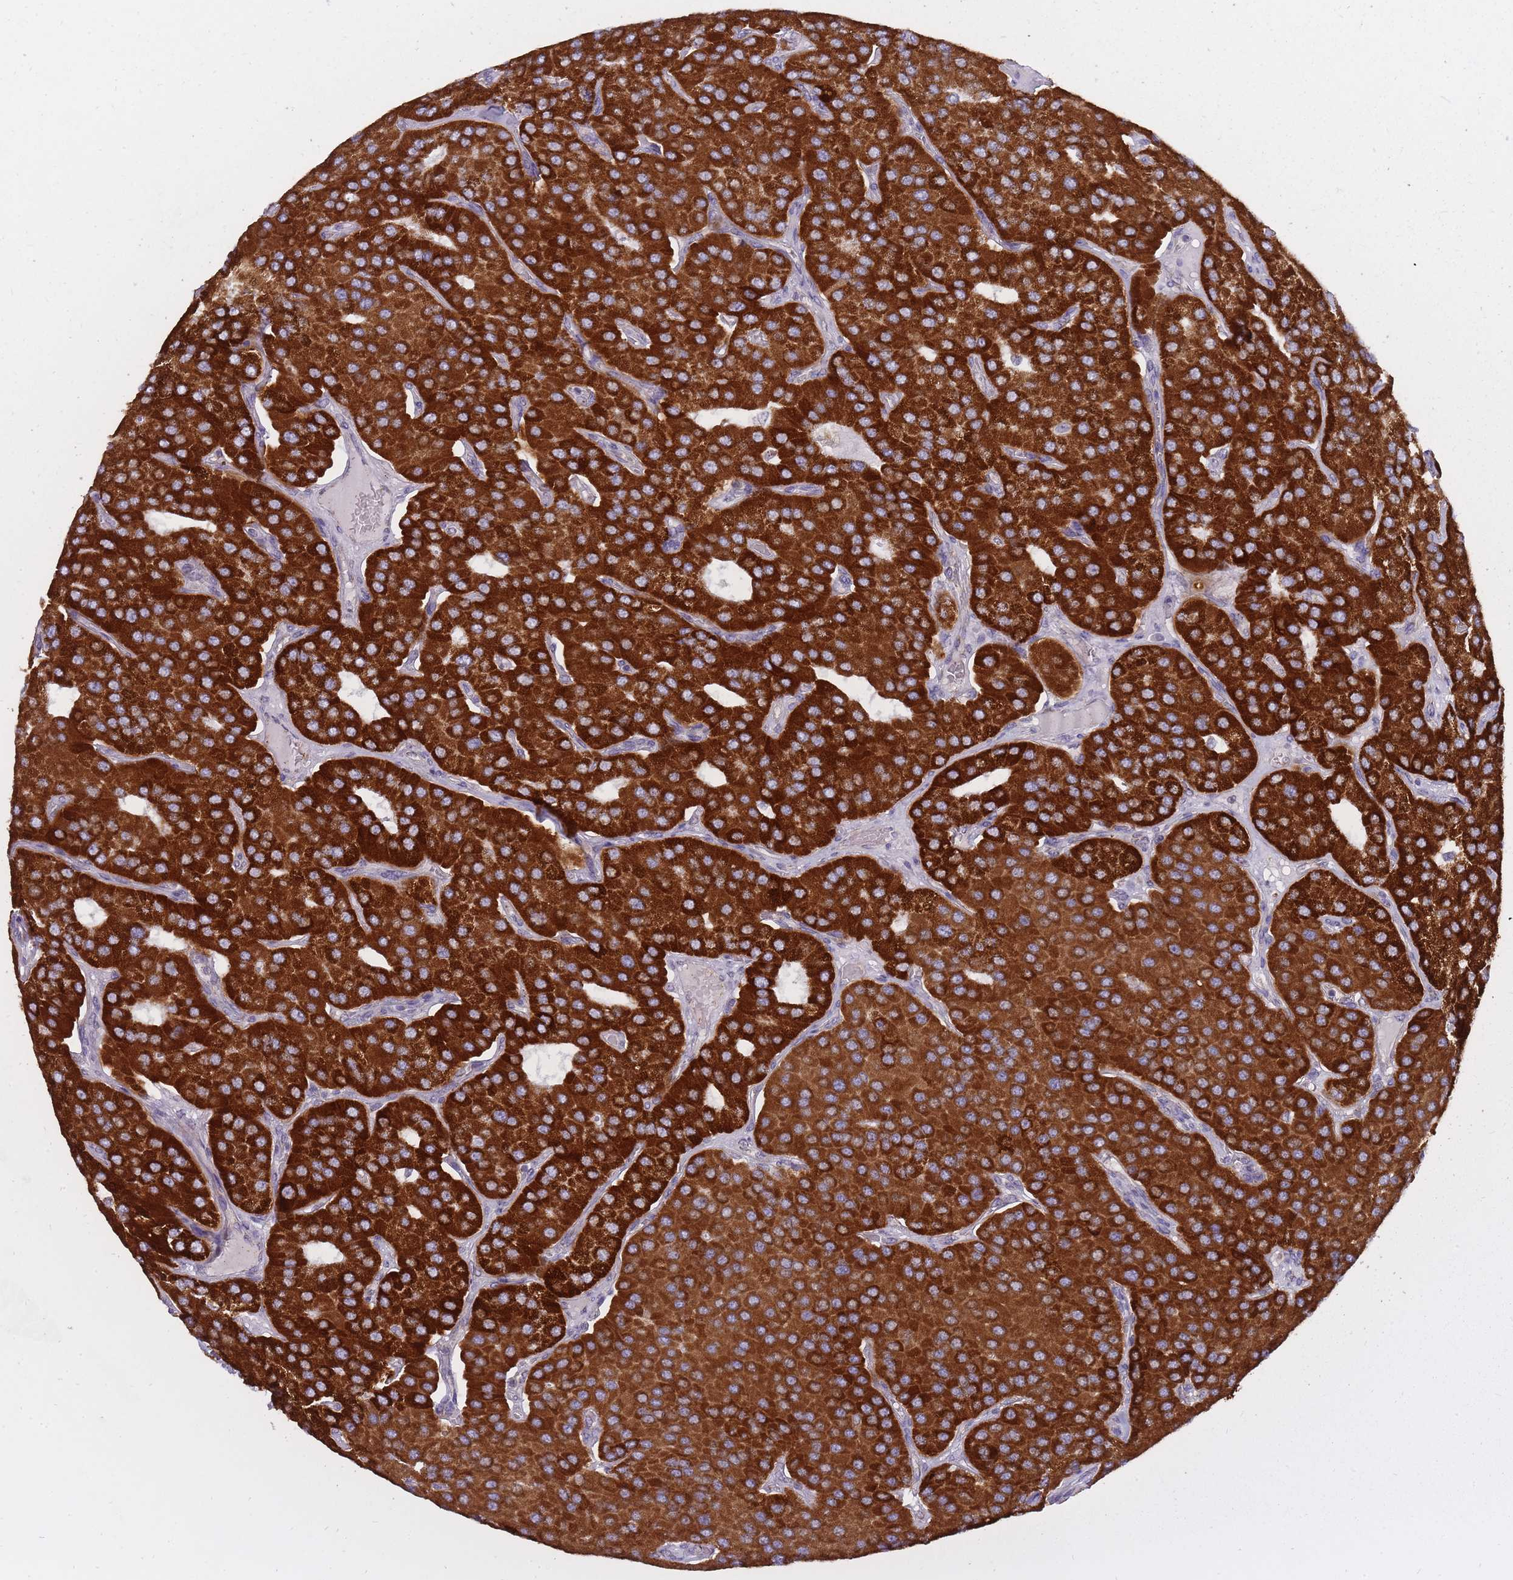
{"staining": {"intensity": "strong", "quantity": ">75%", "location": "cytoplasmic/membranous"}, "tissue": "parathyroid gland", "cell_type": "Glandular cells", "image_type": "normal", "snomed": [{"axis": "morphology", "description": "Normal tissue, NOS"}, {"axis": "morphology", "description": "Adenoma, NOS"}, {"axis": "topography", "description": "Parathyroid gland"}], "caption": "Parathyroid gland stained for a protein (brown) demonstrates strong cytoplasmic/membranous positive positivity in about >75% of glandular cells.", "gene": "ALKBH4", "patient": {"sex": "female", "age": 86}}